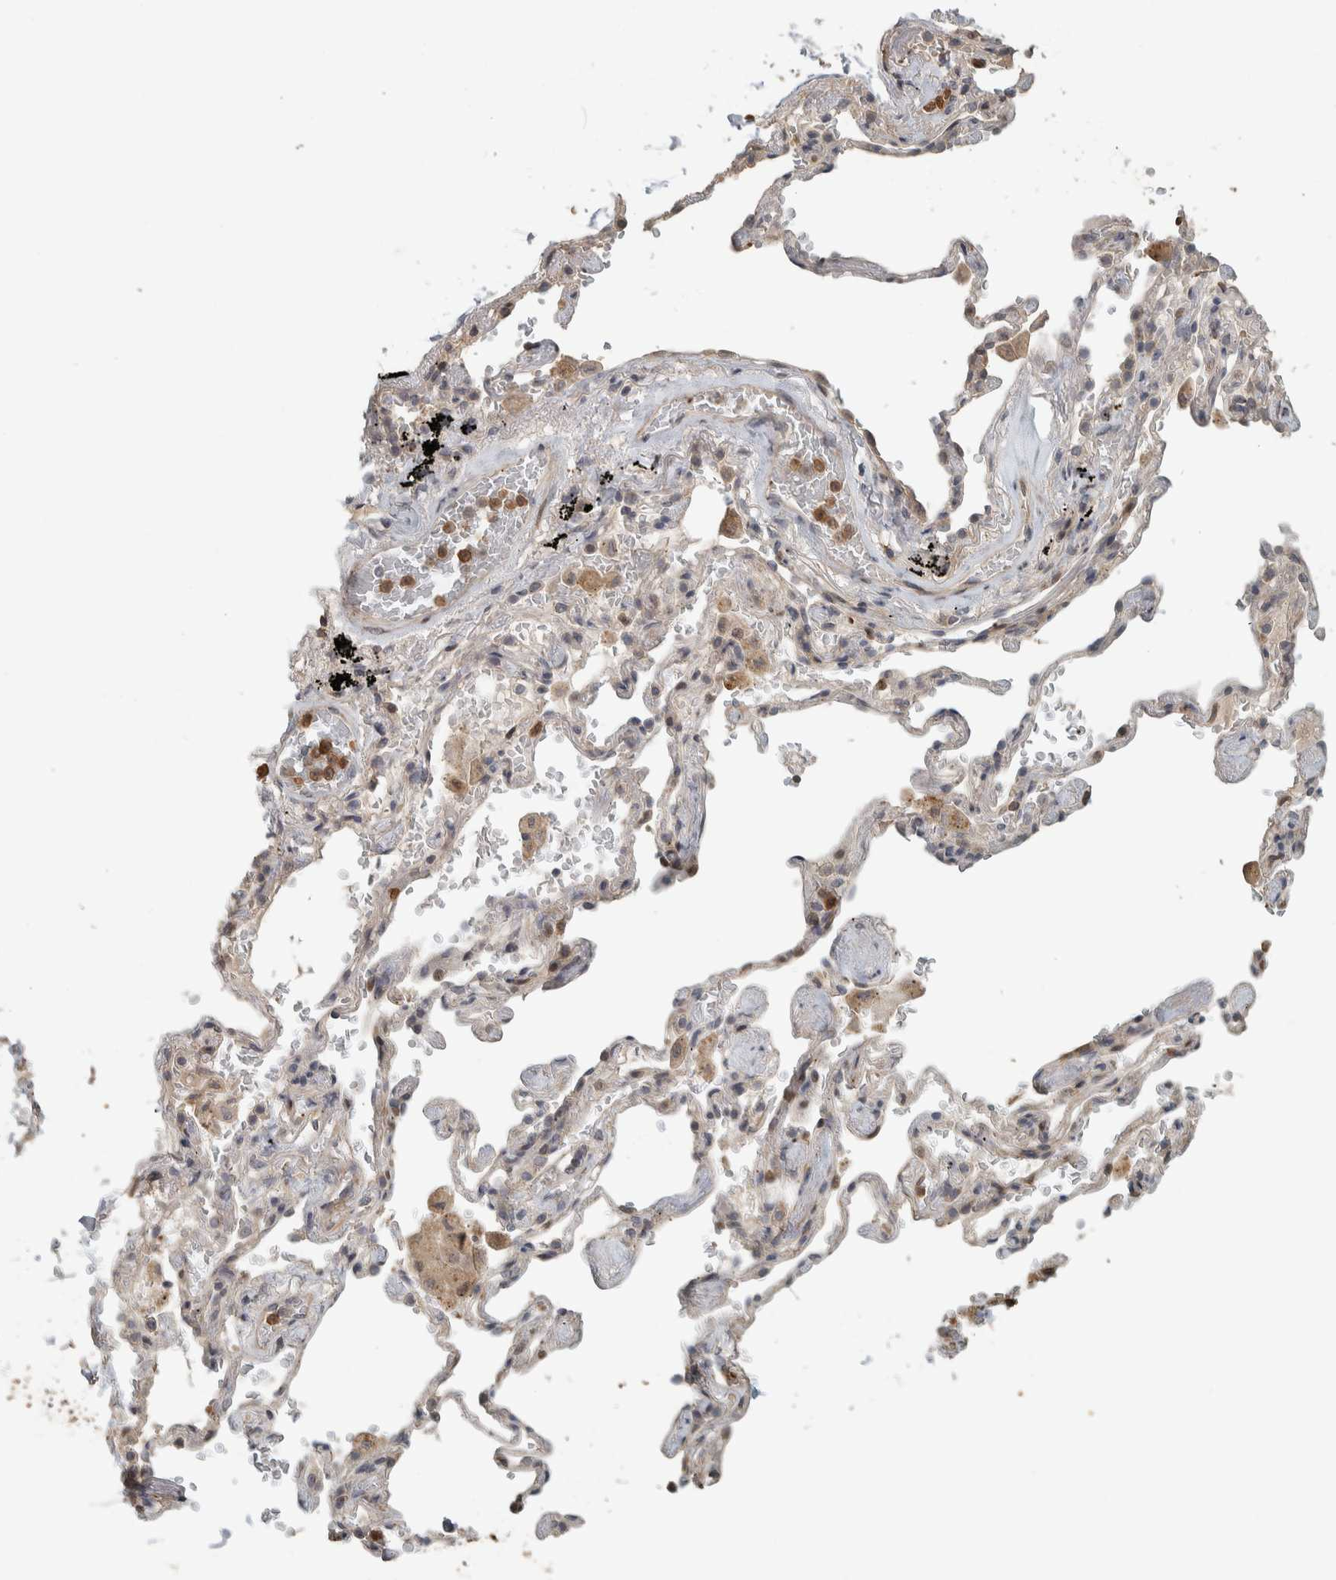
{"staining": {"intensity": "moderate", "quantity": ">75%", "location": "cytoplasmic/membranous"}, "tissue": "adipose tissue", "cell_type": "Adipocytes", "image_type": "normal", "snomed": [{"axis": "morphology", "description": "Normal tissue, NOS"}, {"axis": "topography", "description": "Cartilage tissue"}, {"axis": "topography", "description": "Lung"}], "caption": "Immunohistochemical staining of benign adipose tissue demonstrates >75% levels of moderate cytoplasmic/membranous protein positivity in approximately >75% of adipocytes. The staining was performed using DAB (3,3'-diaminobenzidine) to visualize the protein expression in brown, while the nuclei were stained in blue with hematoxylin (Magnification: 20x).", "gene": "CNTROB", "patient": {"sex": "female", "age": 77}}